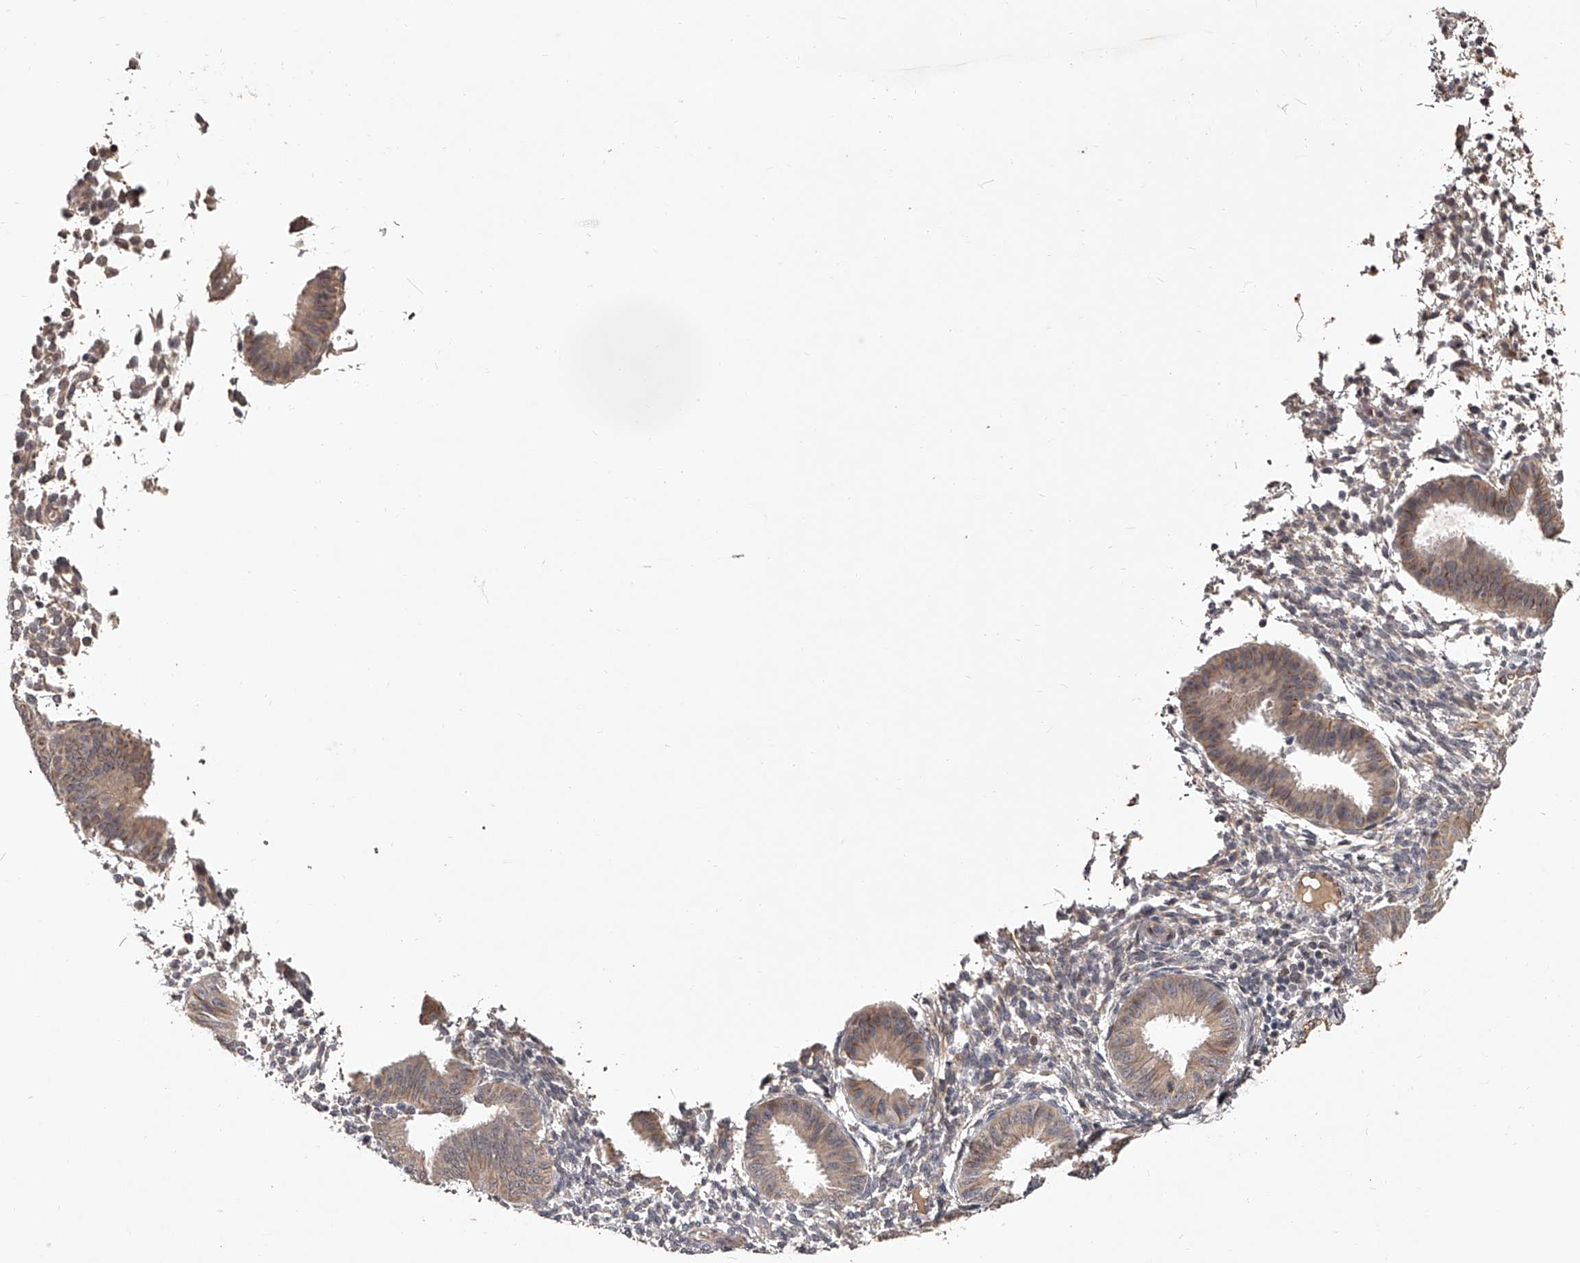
{"staining": {"intensity": "weak", "quantity": "25%-75%", "location": "cytoplasmic/membranous"}, "tissue": "endometrium", "cell_type": "Cells in endometrial stroma", "image_type": "normal", "snomed": [{"axis": "morphology", "description": "Normal tissue, NOS"}, {"axis": "topography", "description": "Uterus"}, {"axis": "topography", "description": "Endometrium"}], "caption": "Normal endometrium demonstrates weak cytoplasmic/membranous positivity in approximately 25%-75% of cells in endometrial stroma, visualized by immunohistochemistry. (brown staining indicates protein expression, while blue staining denotes nuclei).", "gene": "URGCP", "patient": {"sex": "female", "age": 48}}